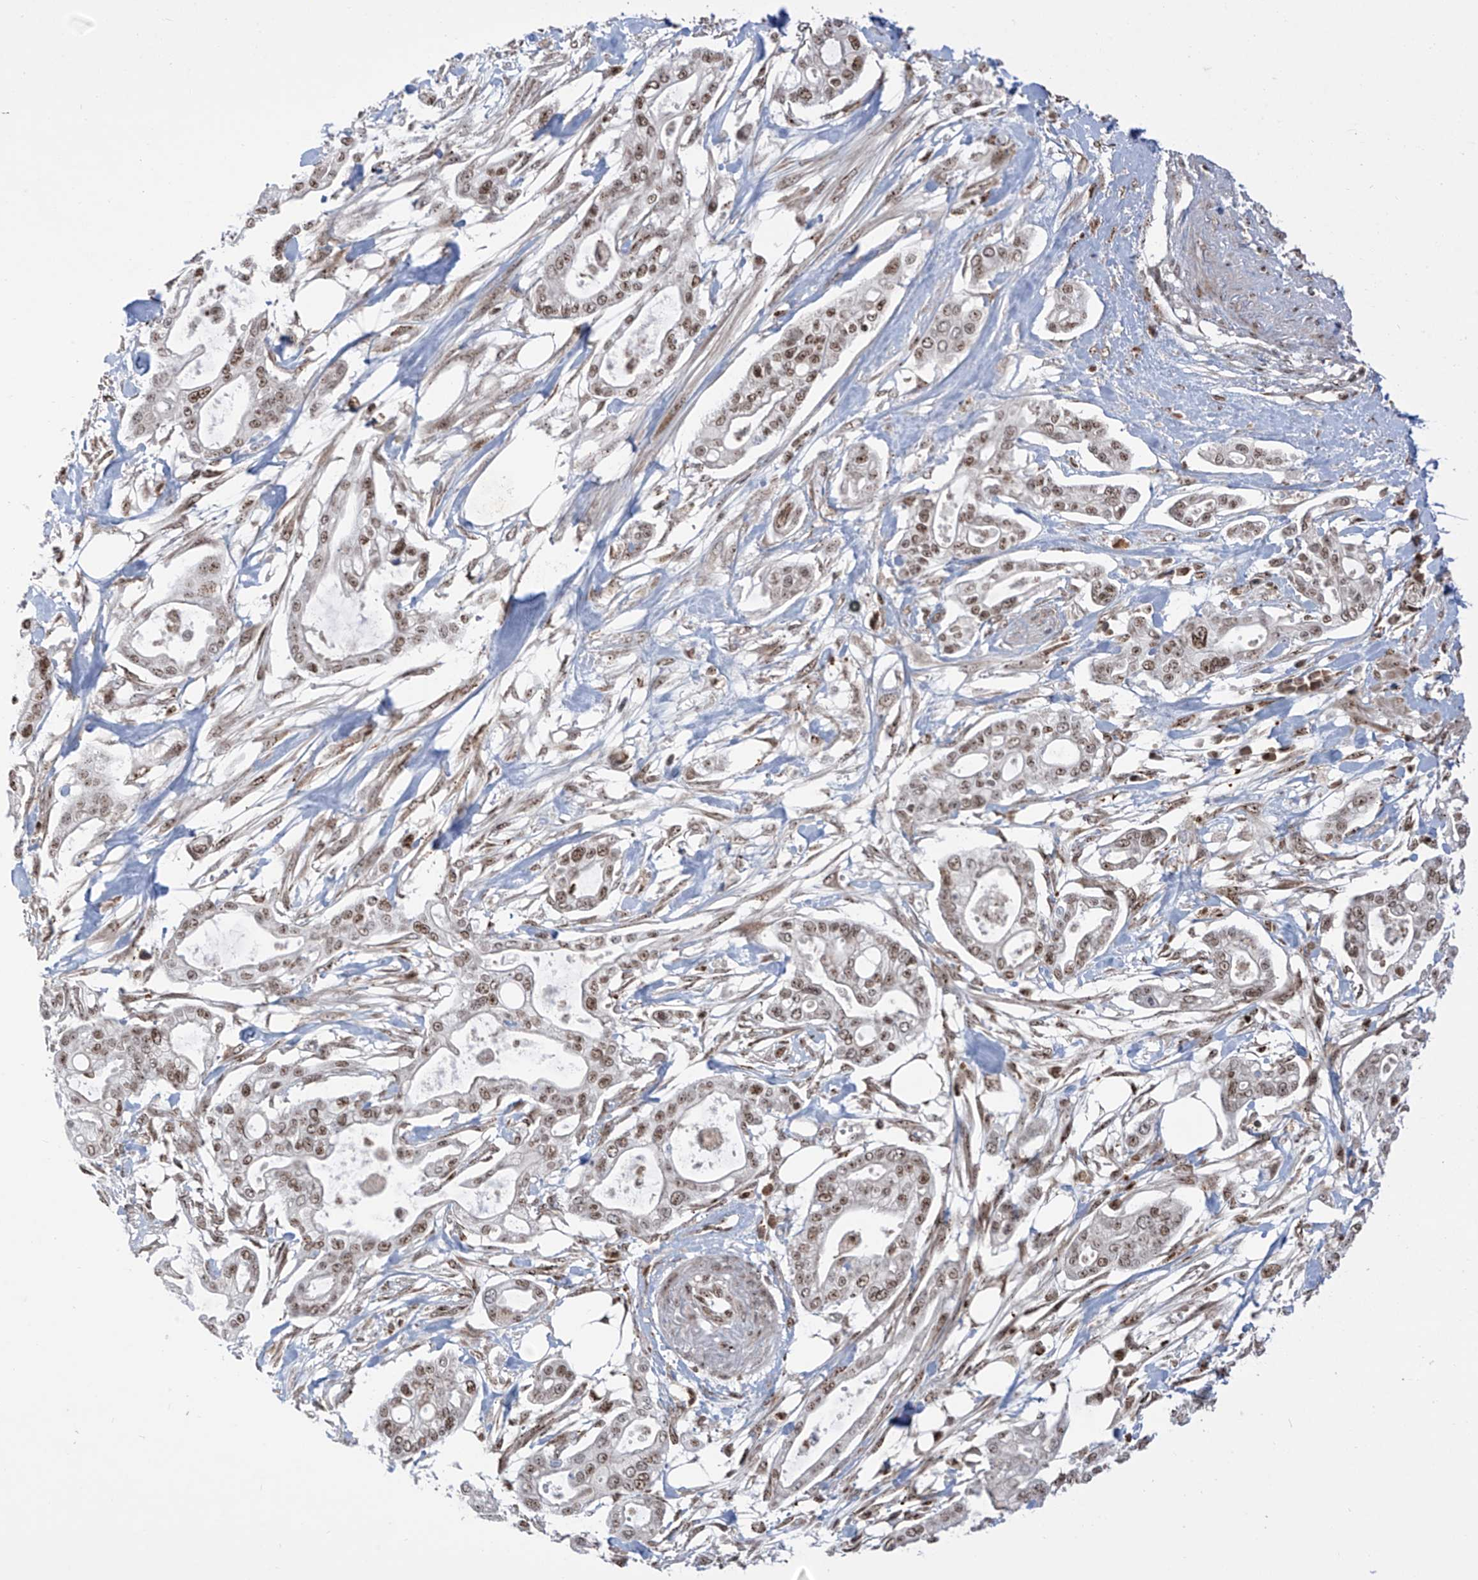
{"staining": {"intensity": "moderate", "quantity": ">75%", "location": "nuclear"}, "tissue": "pancreatic cancer", "cell_type": "Tumor cells", "image_type": "cancer", "snomed": [{"axis": "morphology", "description": "Adenocarcinoma, NOS"}, {"axis": "topography", "description": "Pancreas"}], "caption": "This photomicrograph displays pancreatic cancer stained with immunohistochemistry (IHC) to label a protein in brown. The nuclear of tumor cells show moderate positivity for the protein. Nuclei are counter-stained blue.", "gene": "ZBTB8A", "patient": {"sex": "male", "age": 68}}